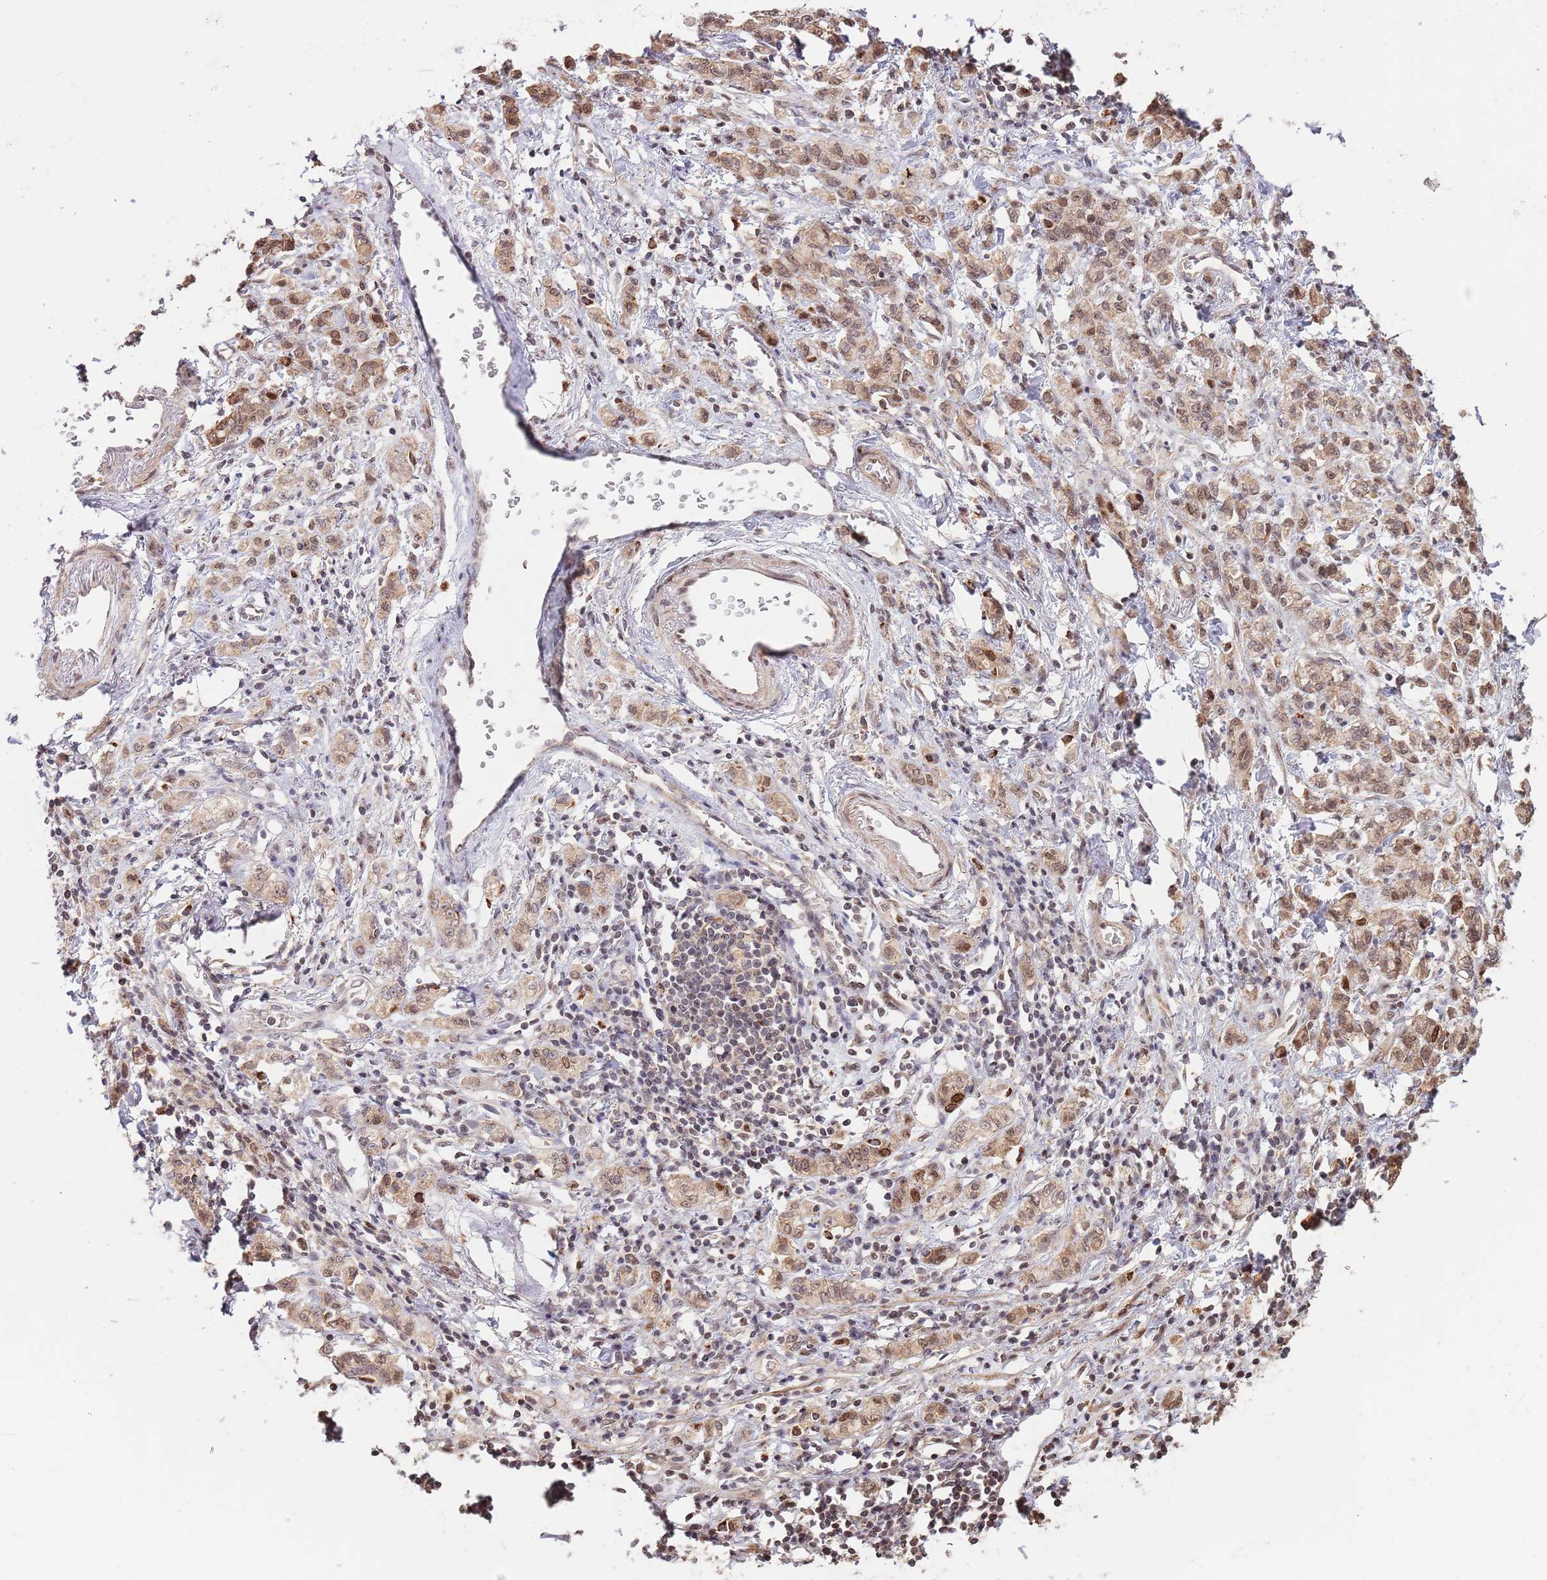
{"staining": {"intensity": "moderate", "quantity": ">75%", "location": "cytoplasmic/membranous,nuclear"}, "tissue": "stomach cancer", "cell_type": "Tumor cells", "image_type": "cancer", "snomed": [{"axis": "morphology", "description": "Adenocarcinoma, NOS"}, {"axis": "topography", "description": "Stomach"}], "caption": "Brown immunohistochemical staining in human stomach adenocarcinoma displays moderate cytoplasmic/membranous and nuclear staining in approximately >75% of tumor cells.", "gene": "RIF1", "patient": {"sex": "male", "age": 77}}